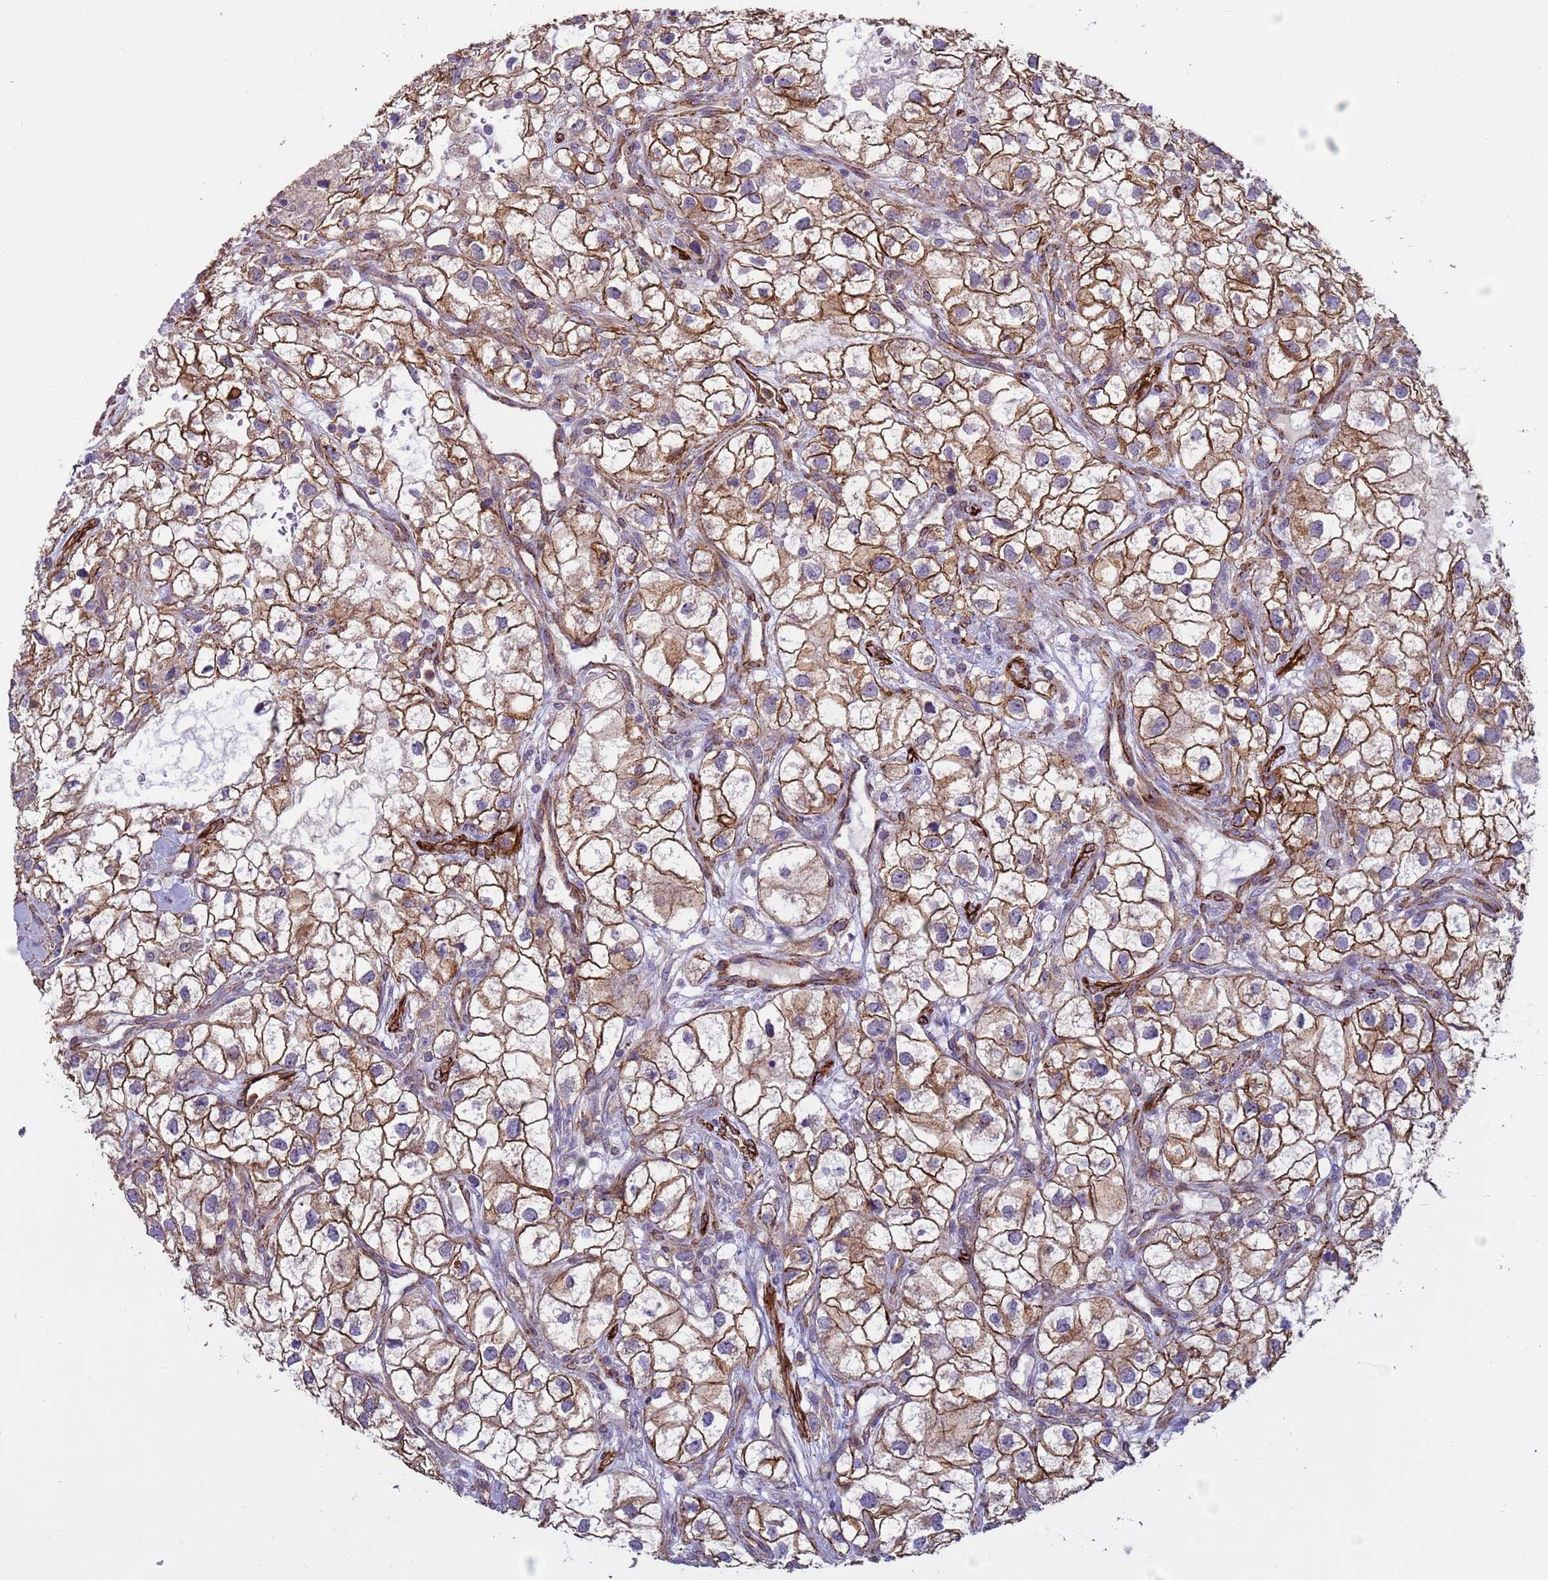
{"staining": {"intensity": "moderate", "quantity": ">75%", "location": "cytoplasmic/membranous"}, "tissue": "renal cancer", "cell_type": "Tumor cells", "image_type": "cancer", "snomed": [{"axis": "morphology", "description": "Adenocarcinoma, NOS"}, {"axis": "topography", "description": "Kidney"}], "caption": "Immunohistochemical staining of human renal cancer shows medium levels of moderate cytoplasmic/membranous protein positivity in approximately >75% of tumor cells.", "gene": "GASK1A", "patient": {"sex": "male", "age": 59}}